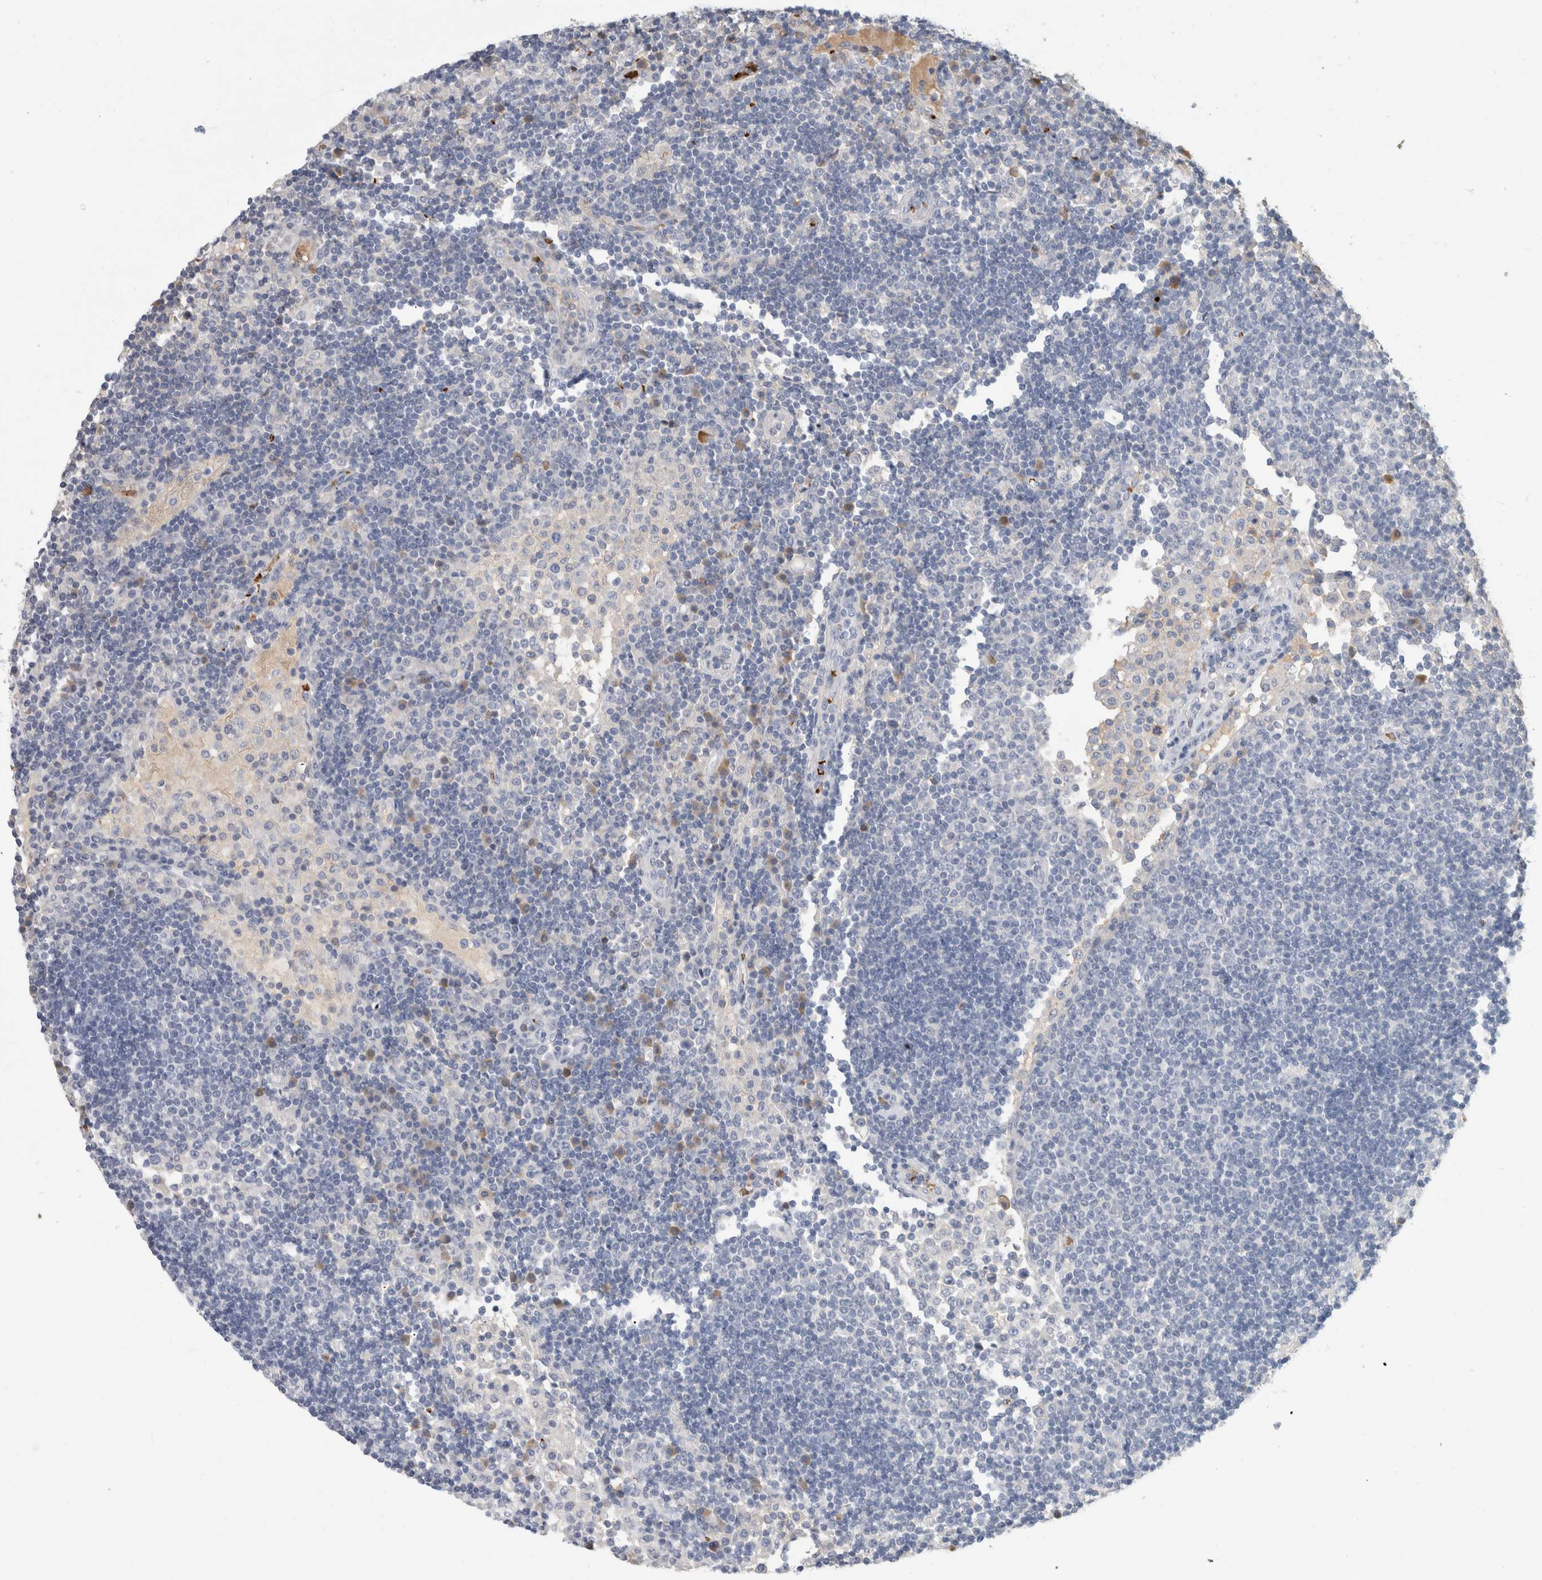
{"staining": {"intensity": "negative", "quantity": "none", "location": "none"}, "tissue": "lymph node", "cell_type": "Germinal center cells", "image_type": "normal", "snomed": [{"axis": "morphology", "description": "Normal tissue, NOS"}, {"axis": "topography", "description": "Lymph node"}], "caption": "Benign lymph node was stained to show a protein in brown. There is no significant expression in germinal center cells.", "gene": "CA1", "patient": {"sex": "female", "age": 53}}